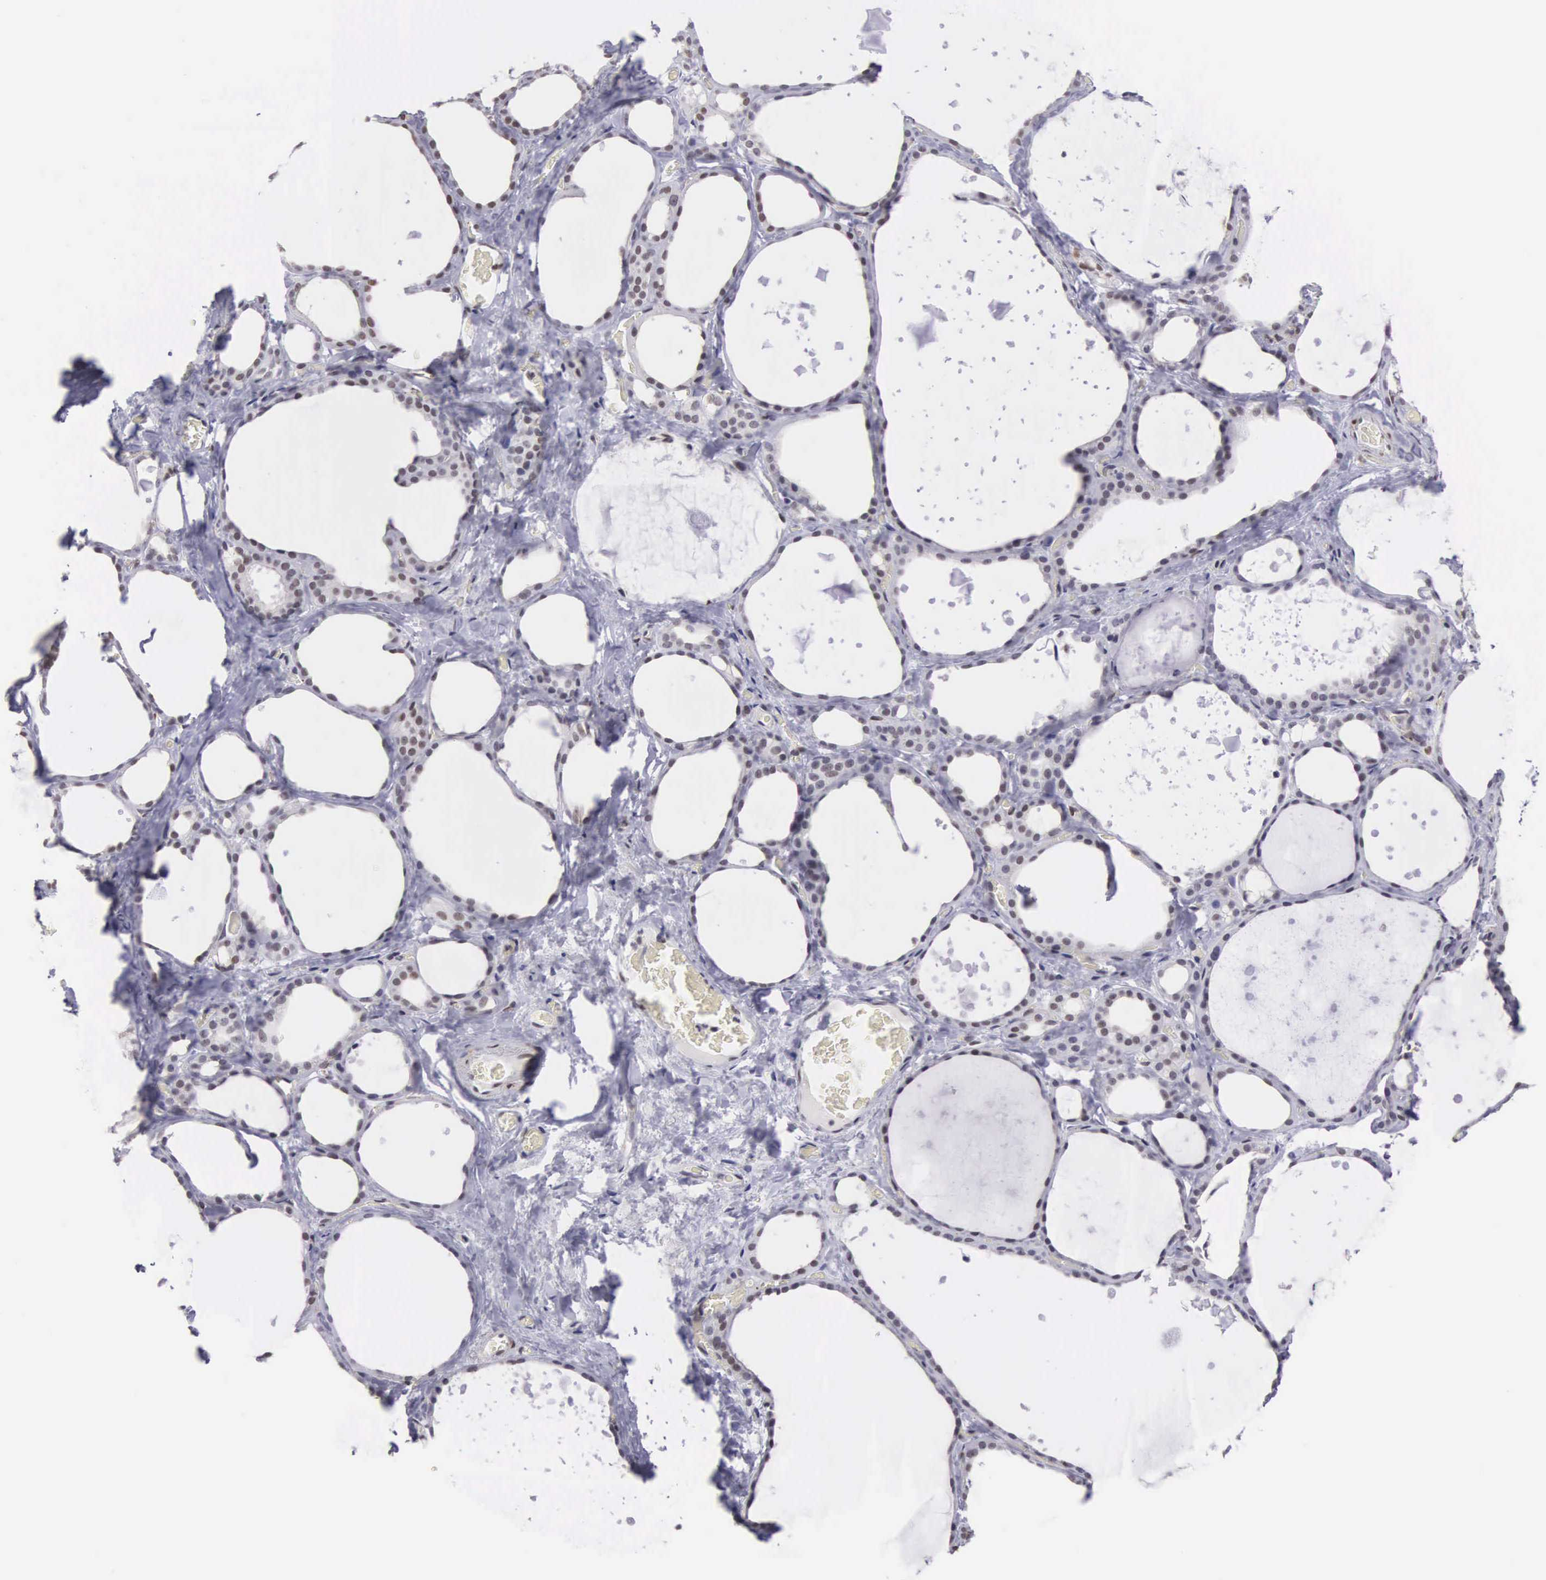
{"staining": {"intensity": "moderate", "quantity": ">75%", "location": "nuclear"}, "tissue": "thyroid gland", "cell_type": "Glandular cells", "image_type": "normal", "snomed": [{"axis": "morphology", "description": "Normal tissue, NOS"}, {"axis": "topography", "description": "Thyroid gland"}], "caption": "Glandular cells reveal medium levels of moderate nuclear positivity in approximately >75% of cells in benign thyroid gland. The staining is performed using DAB (3,3'-diaminobenzidine) brown chromogen to label protein expression. The nuclei are counter-stained blue using hematoxylin.", "gene": "ETV6", "patient": {"sex": "male", "age": 76}}